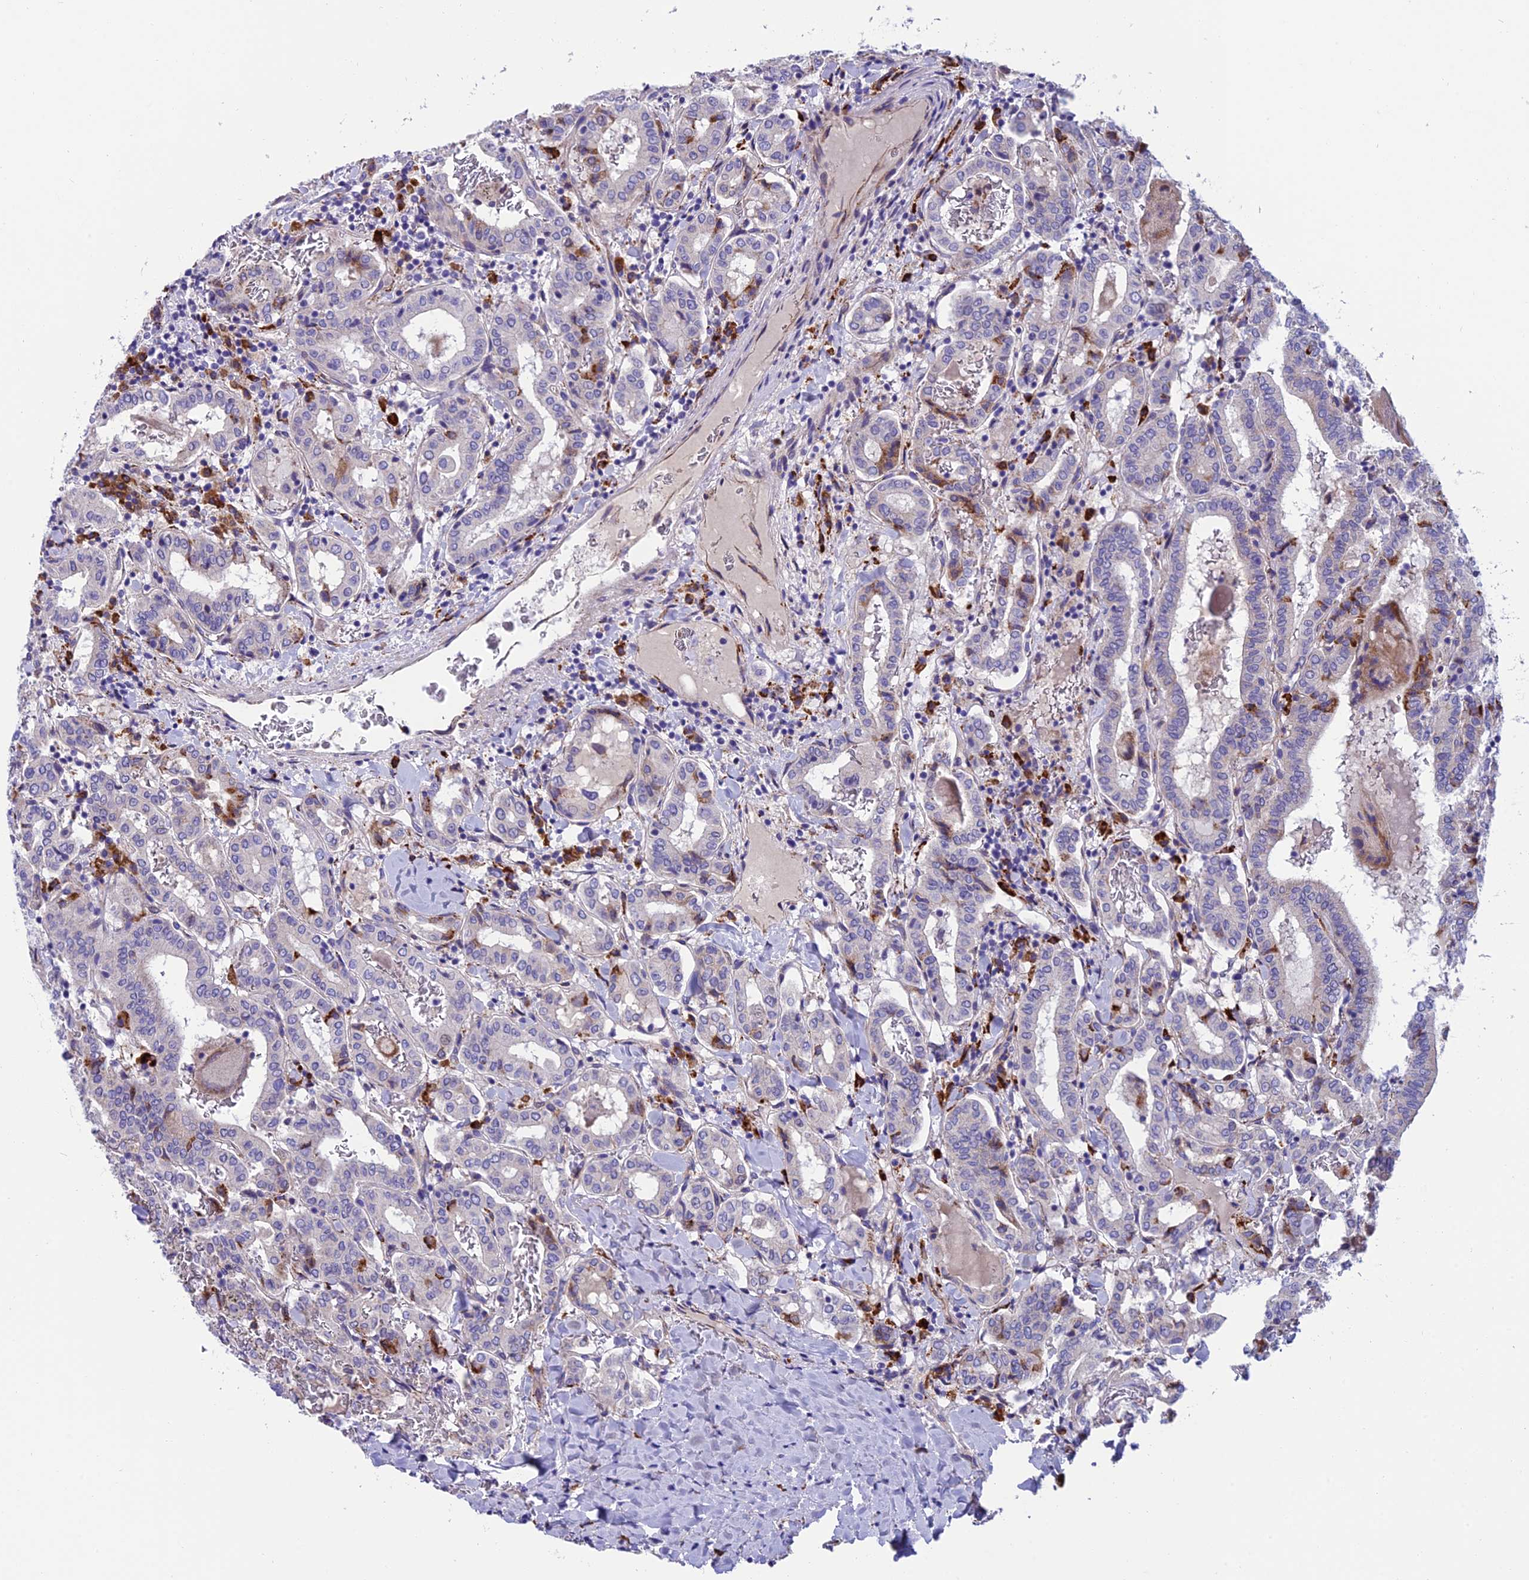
{"staining": {"intensity": "moderate", "quantity": "<25%", "location": "cytoplasmic/membranous"}, "tissue": "thyroid cancer", "cell_type": "Tumor cells", "image_type": "cancer", "snomed": [{"axis": "morphology", "description": "Papillary adenocarcinoma, NOS"}, {"axis": "topography", "description": "Thyroid gland"}], "caption": "Brown immunohistochemical staining in thyroid cancer shows moderate cytoplasmic/membranous positivity in approximately <25% of tumor cells.", "gene": "MACIR", "patient": {"sex": "female", "age": 72}}